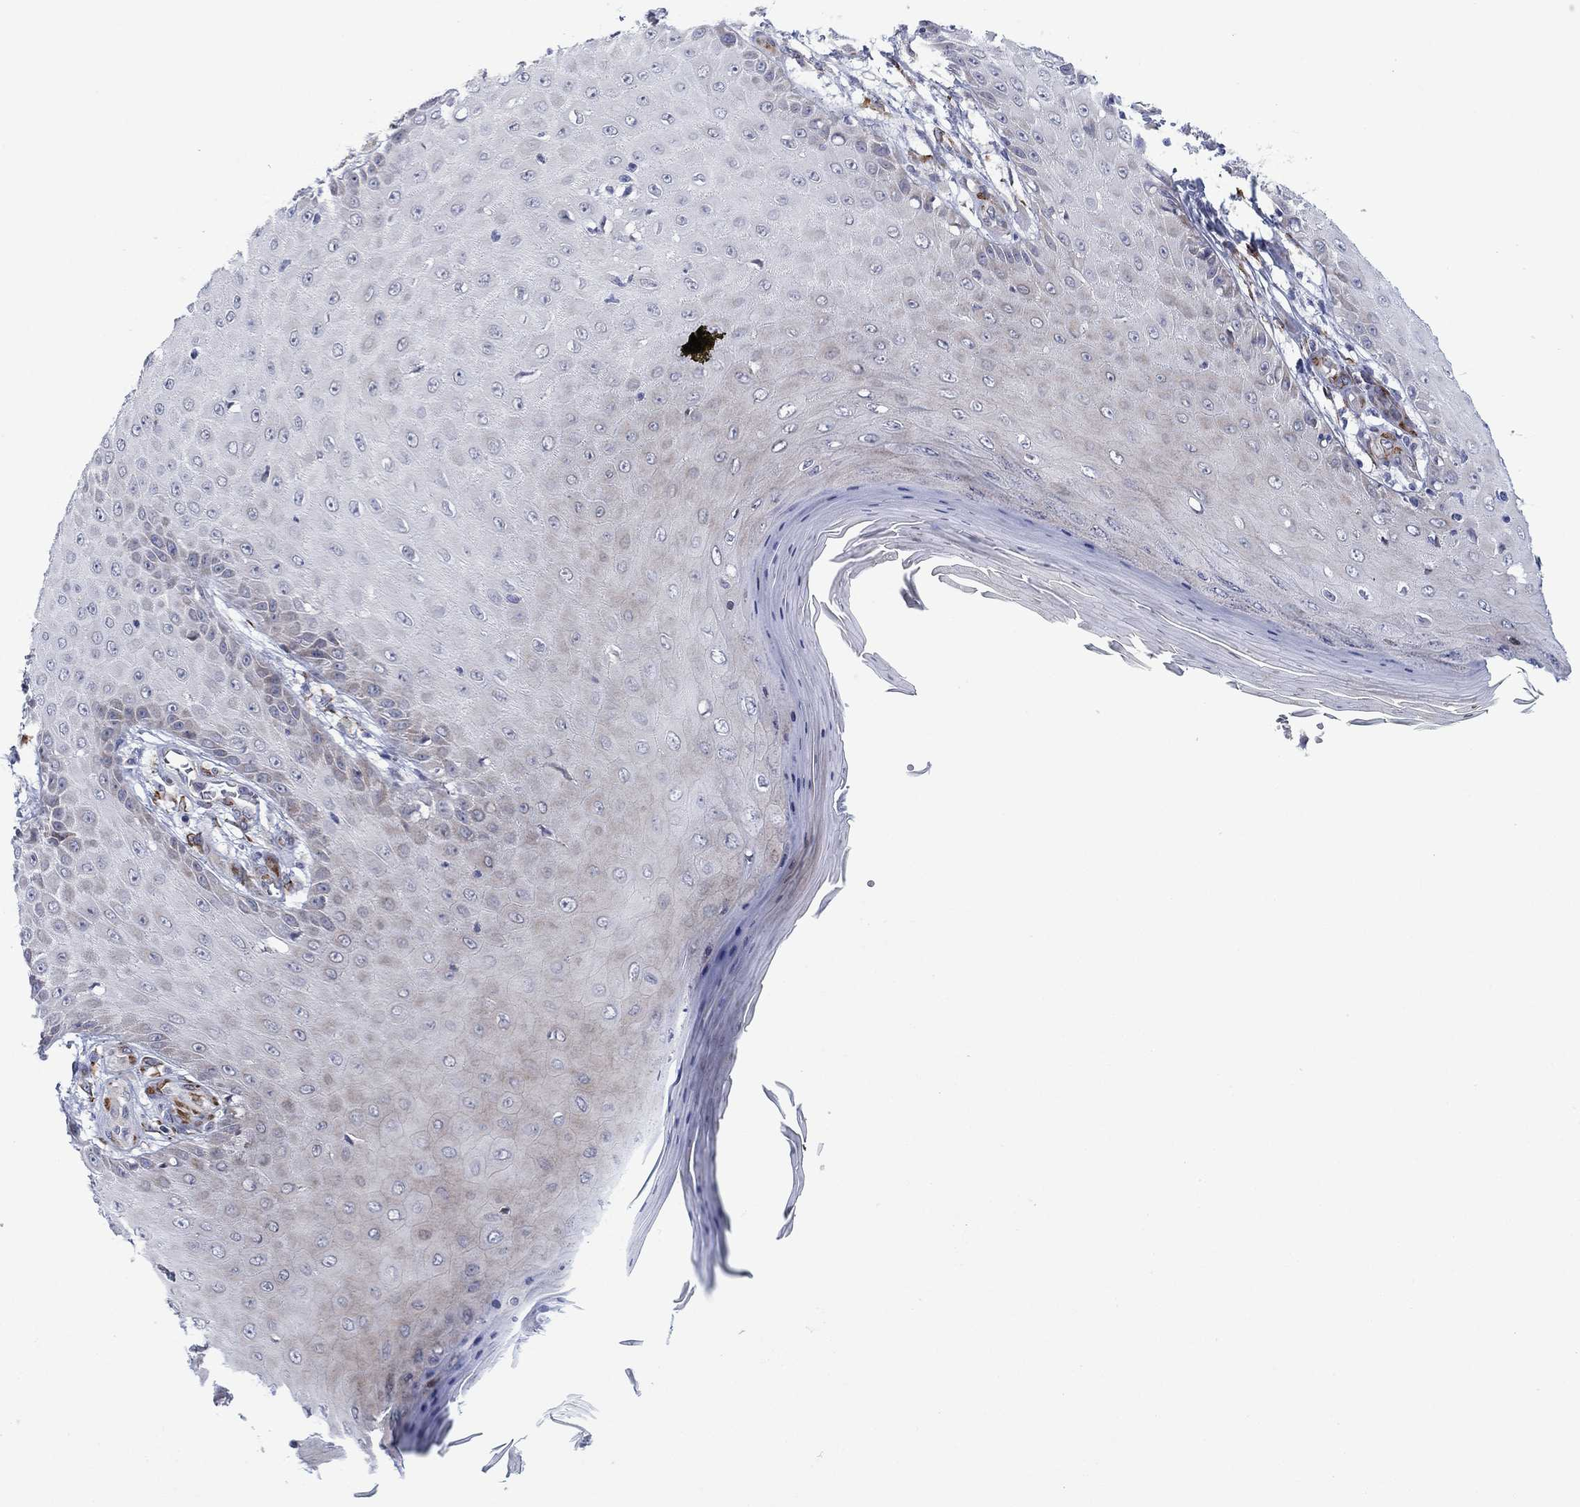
{"staining": {"intensity": "negative", "quantity": "none", "location": "none"}, "tissue": "skin cancer", "cell_type": "Tumor cells", "image_type": "cancer", "snomed": [{"axis": "morphology", "description": "Inflammation, NOS"}, {"axis": "morphology", "description": "Squamous cell carcinoma, NOS"}, {"axis": "topography", "description": "Skin"}], "caption": "Protein analysis of skin squamous cell carcinoma shows no significant expression in tumor cells.", "gene": "TTC21B", "patient": {"sex": "male", "age": 70}}